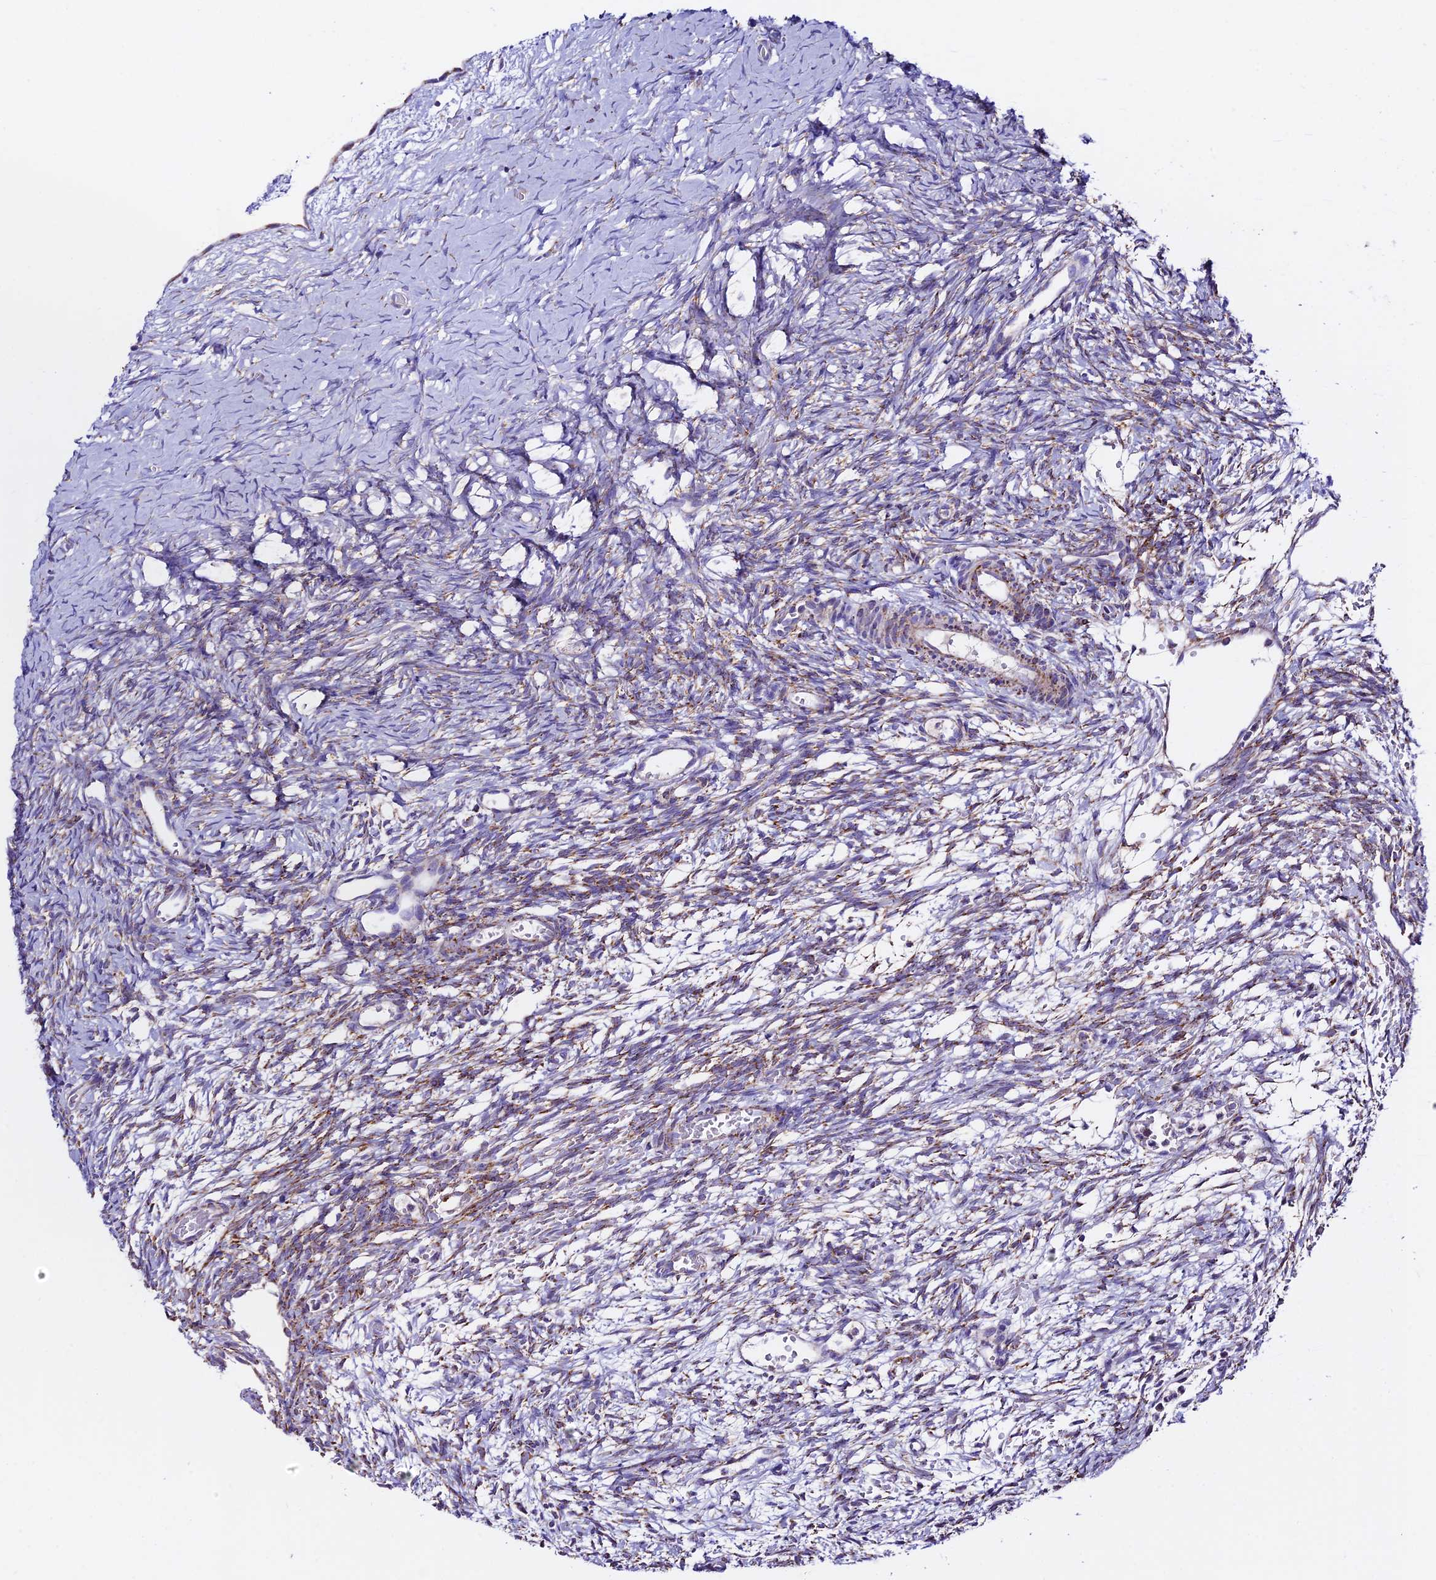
{"staining": {"intensity": "strong", "quantity": ">75%", "location": "cytoplasmic/membranous"}, "tissue": "ovary", "cell_type": "Follicle cells", "image_type": "normal", "snomed": [{"axis": "morphology", "description": "Normal tissue, NOS"}, {"axis": "topography", "description": "Ovary"}], "caption": "A high-resolution micrograph shows immunohistochemistry (IHC) staining of benign ovary, which demonstrates strong cytoplasmic/membranous positivity in about >75% of follicle cells. The staining is performed using DAB (3,3'-diaminobenzidine) brown chromogen to label protein expression. The nuclei are counter-stained blue using hematoxylin.", "gene": "HSDL2", "patient": {"sex": "female", "age": 39}}